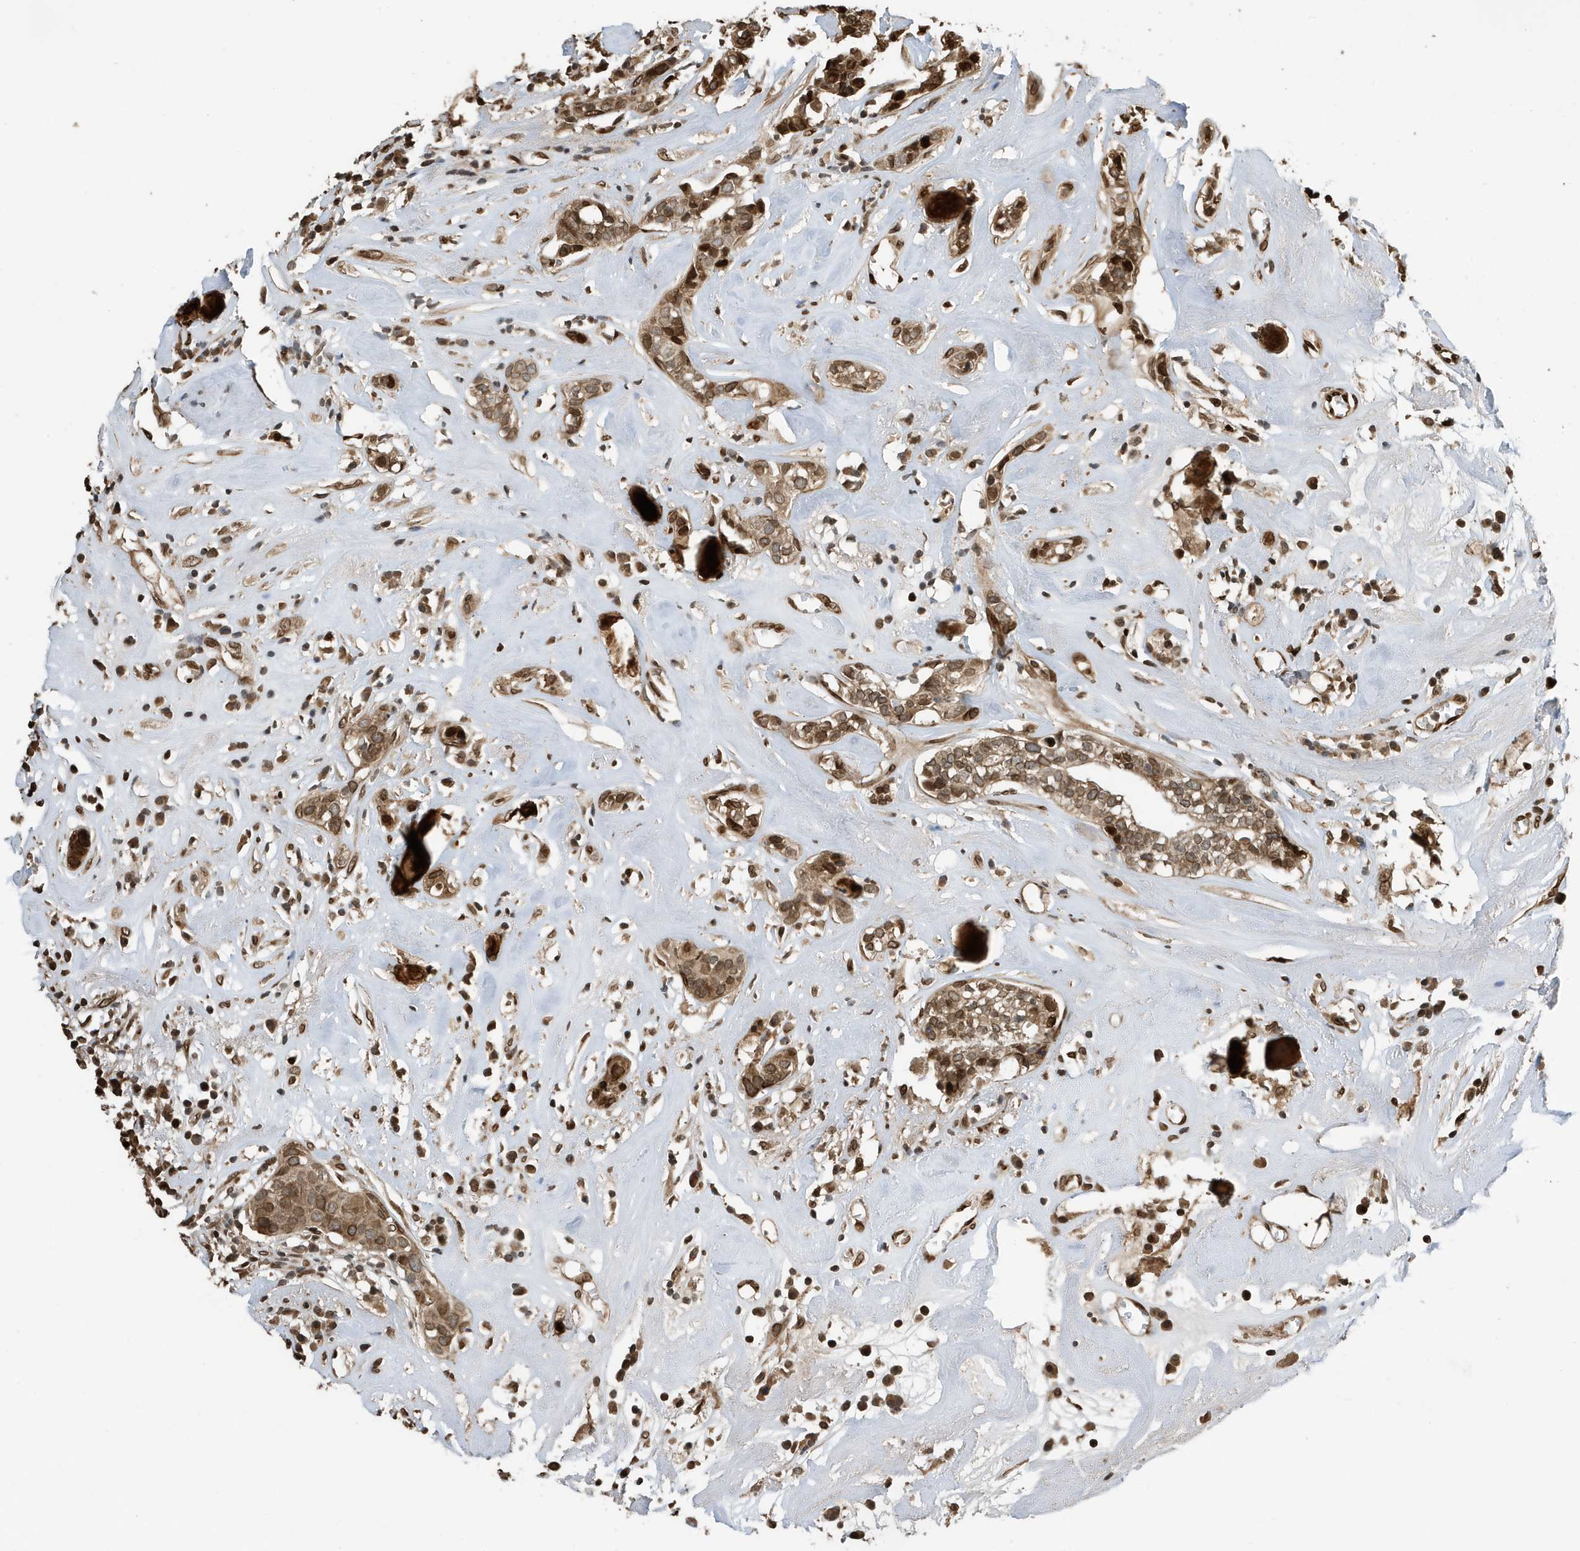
{"staining": {"intensity": "moderate", "quantity": ">75%", "location": "cytoplasmic/membranous,nuclear"}, "tissue": "head and neck cancer", "cell_type": "Tumor cells", "image_type": "cancer", "snomed": [{"axis": "morphology", "description": "Adenocarcinoma, NOS"}, {"axis": "topography", "description": "Salivary gland"}, {"axis": "topography", "description": "Head-Neck"}], "caption": "There is medium levels of moderate cytoplasmic/membranous and nuclear staining in tumor cells of head and neck cancer, as demonstrated by immunohistochemical staining (brown color).", "gene": "DUSP18", "patient": {"sex": "female", "age": 65}}